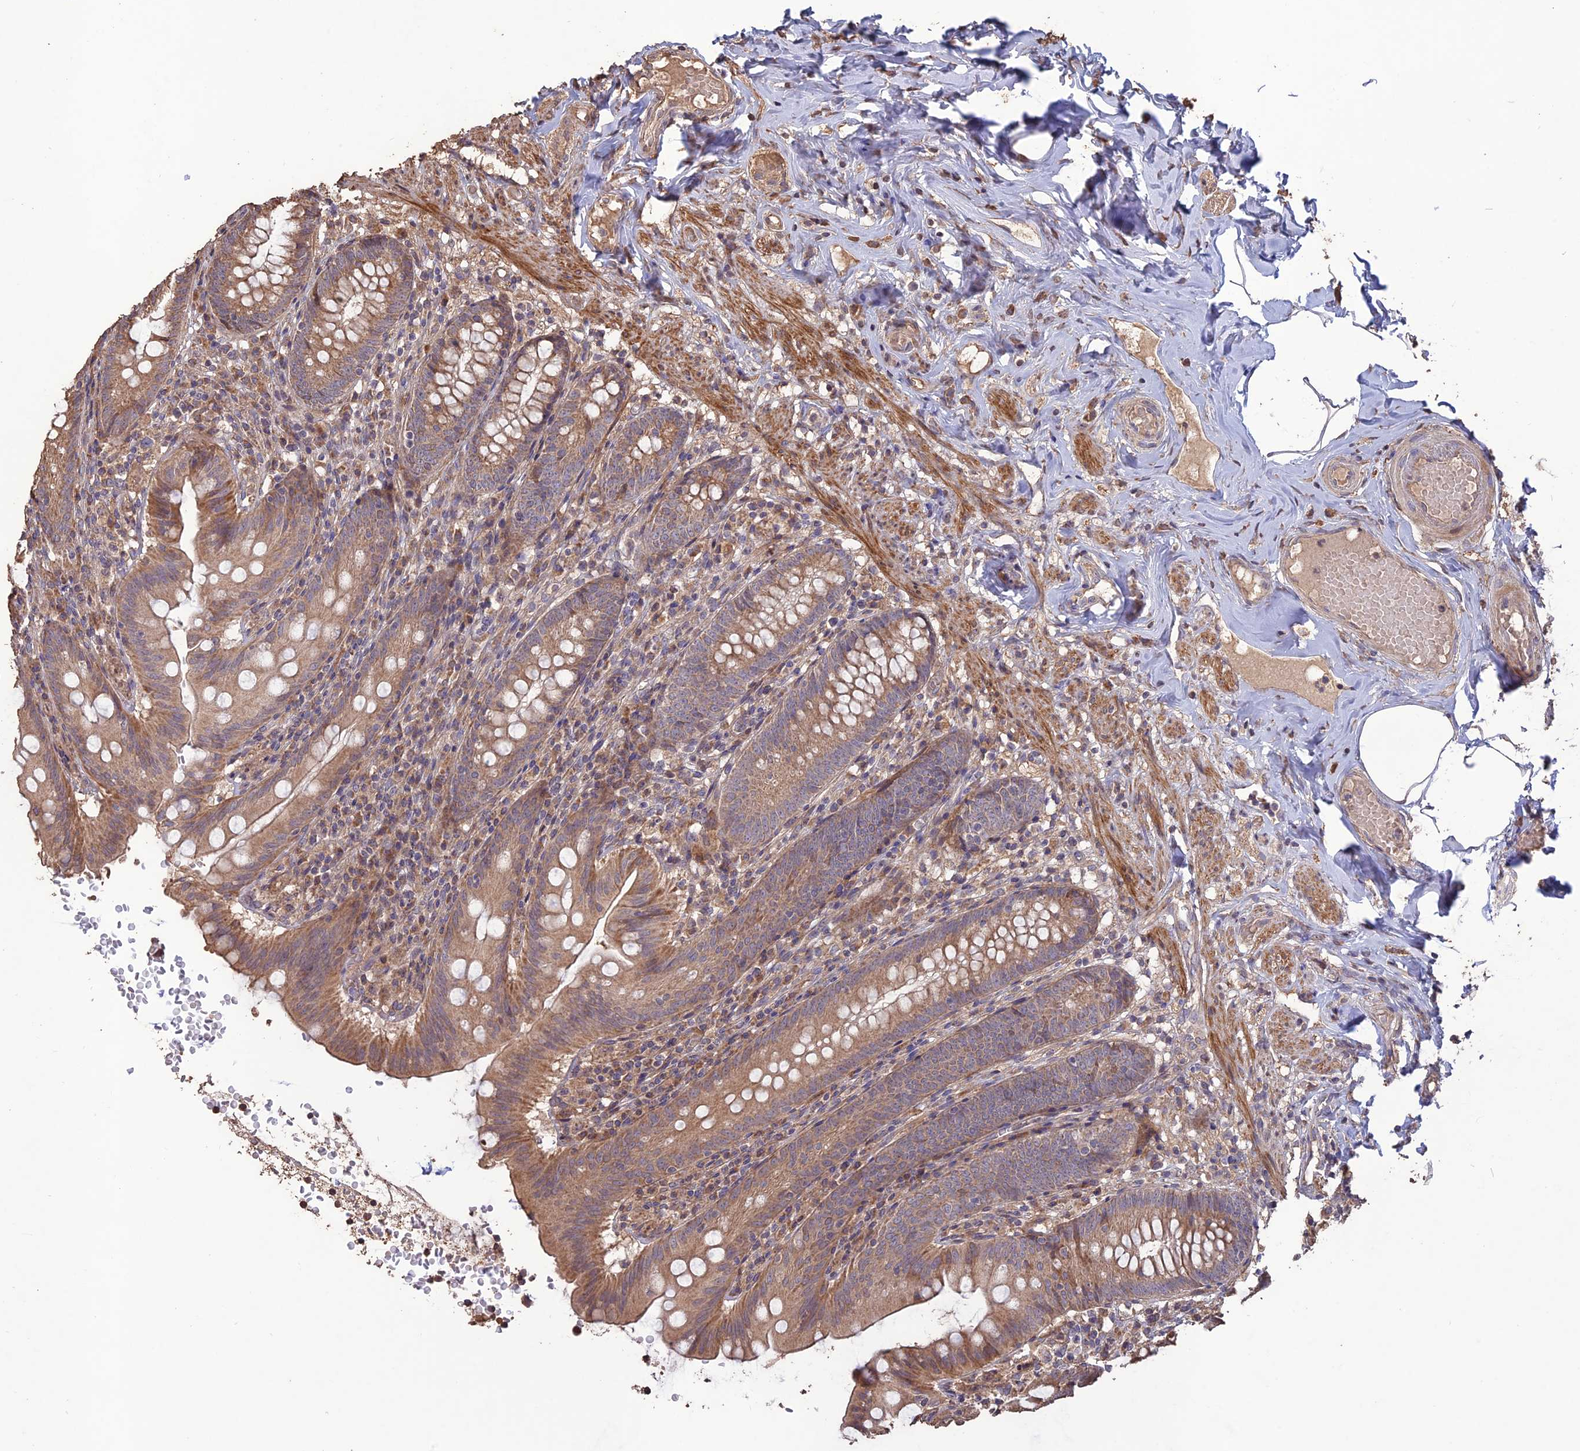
{"staining": {"intensity": "moderate", "quantity": ">75%", "location": "cytoplasmic/membranous"}, "tissue": "appendix", "cell_type": "Glandular cells", "image_type": "normal", "snomed": [{"axis": "morphology", "description": "Normal tissue, NOS"}, {"axis": "topography", "description": "Appendix"}], "caption": "Glandular cells exhibit medium levels of moderate cytoplasmic/membranous expression in about >75% of cells in unremarkable human appendix. The protein is shown in brown color, while the nuclei are stained blue.", "gene": "LAYN", "patient": {"sex": "male", "age": 55}}